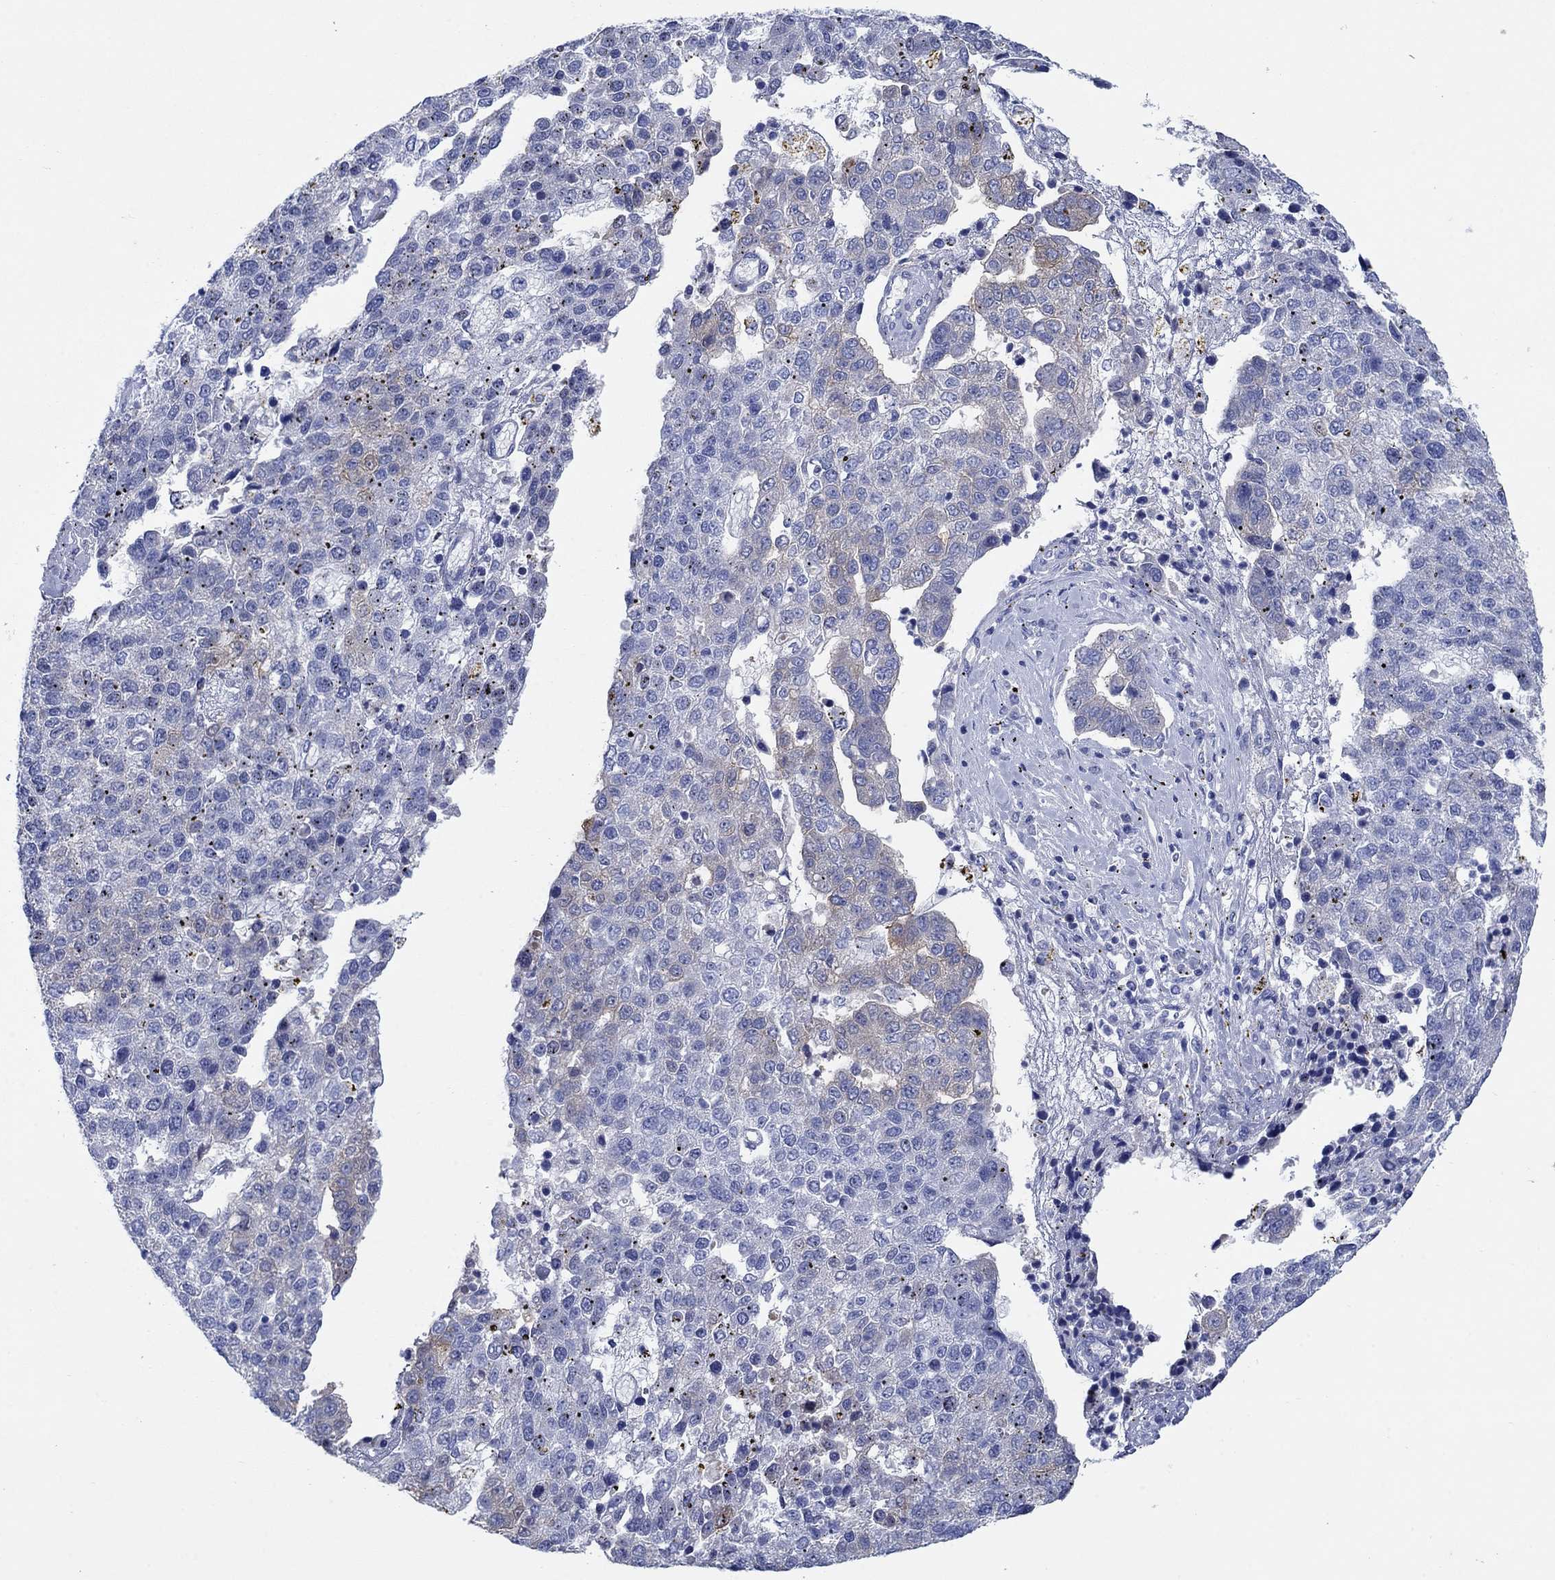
{"staining": {"intensity": "weak", "quantity": "<25%", "location": "cytoplasmic/membranous"}, "tissue": "pancreatic cancer", "cell_type": "Tumor cells", "image_type": "cancer", "snomed": [{"axis": "morphology", "description": "Adenocarcinoma, NOS"}, {"axis": "topography", "description": "Pancreas"}], "caption": "Pancreatic adenocarcinoma was stained to show a protein in brown. There is no significant staining in tumor cells. (DAB (3,3'-diaminobenzidine) immunohistochemistry, high magnification).", "gene": "TRIM16", "patient": {"sex": "female", "age": 61}}